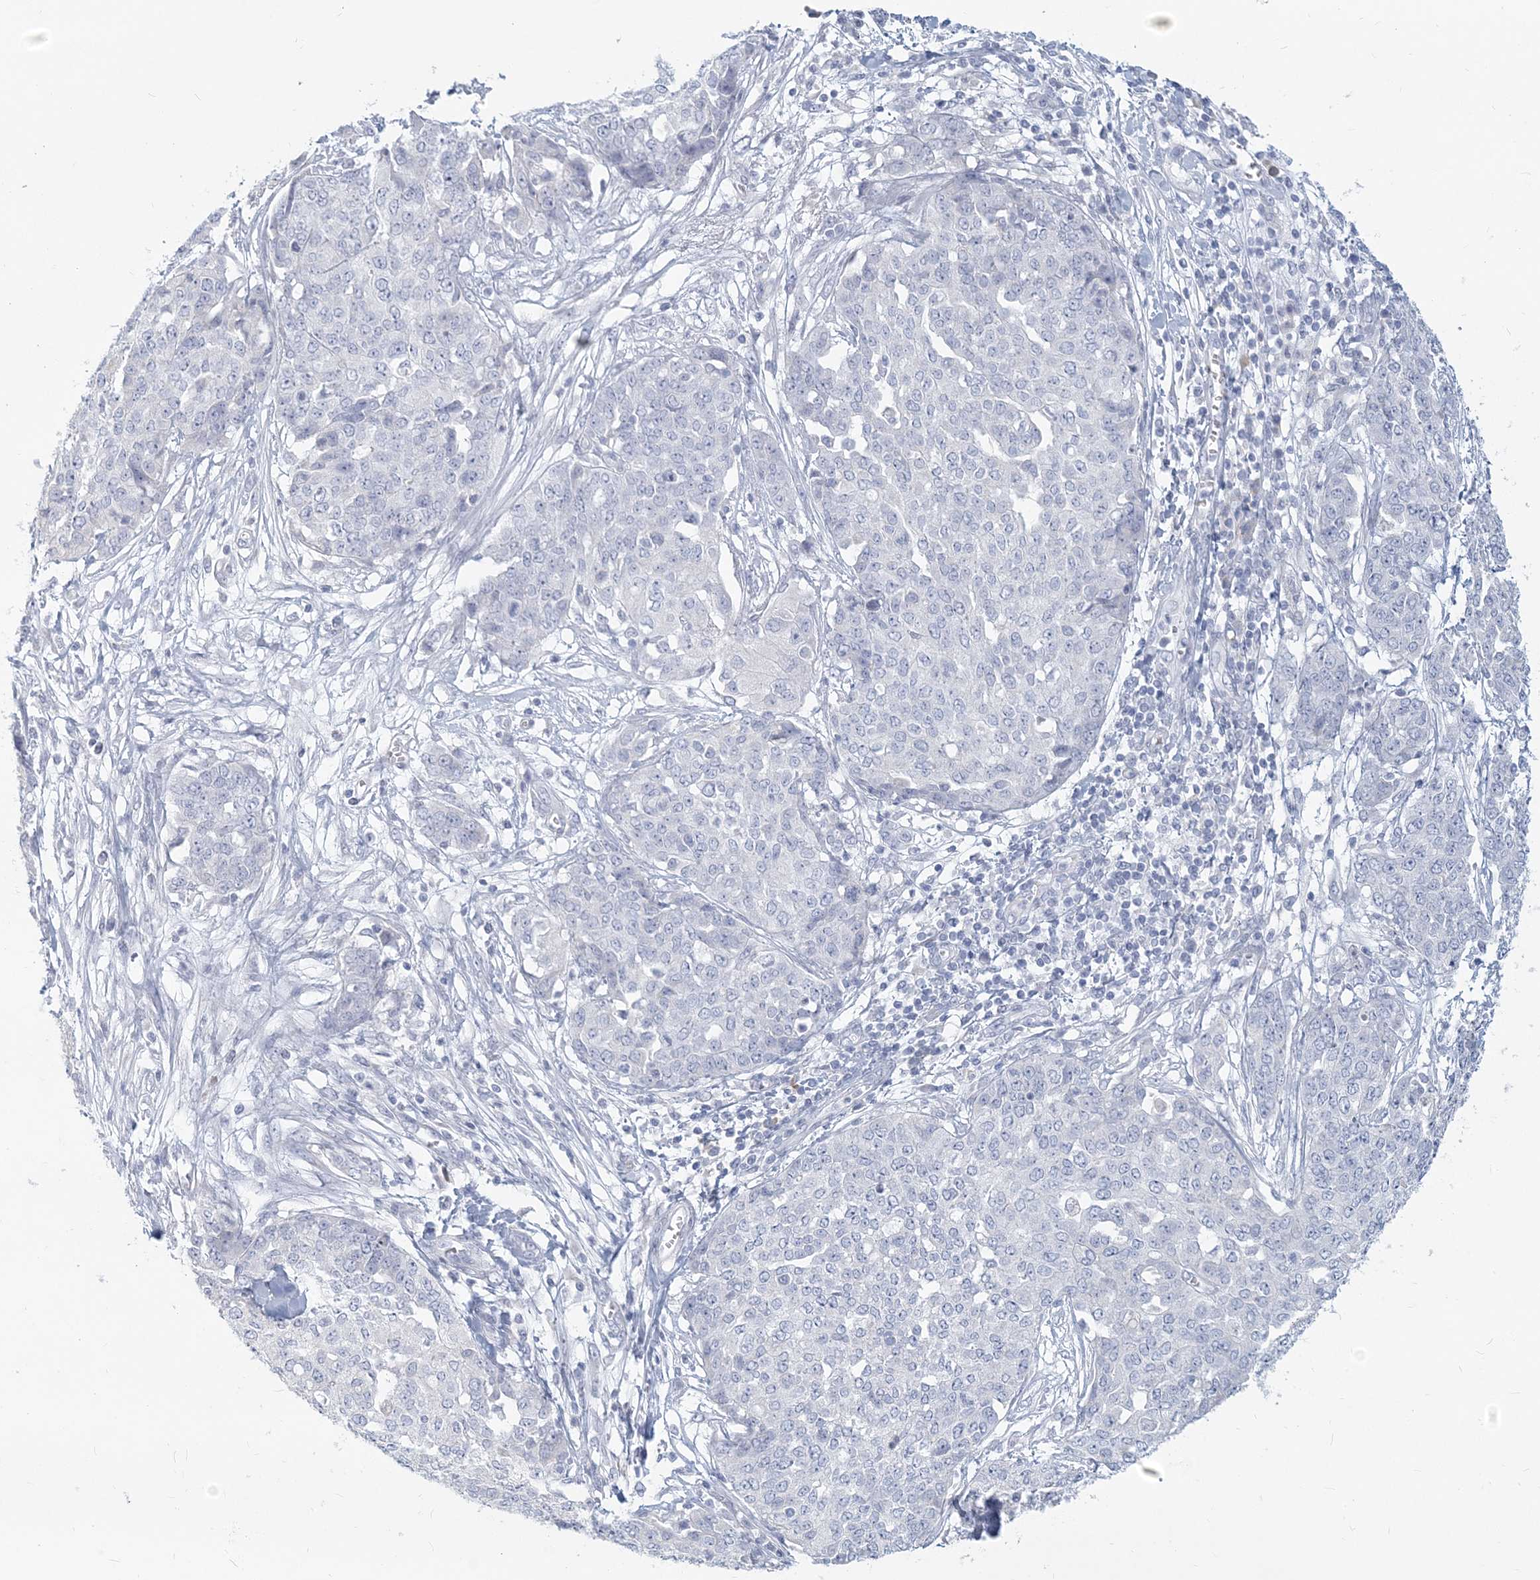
{"staining": {"intensity": "negative", "quantity": "none", "location": "none"}, "tissue": "ovarian cancer", "cell_type": "Tumor cells", "image_type": "cancer", "snomed": [{"axis": "morphology", "description": "Cystadenocarcinoma, serous, NOS"}, {"axis": "topography", "description": "Soft tissue"}, {"axis": "topography", "description": "Ovary"}], "caption": "This micrograph is of ovarian serous cystadenocarcinoma stained with immunohistochemistry (IHC) to label a protein in brown with the nuclei are counter-stained blue. There is no expression in tumor cells.", "gene": "CSN1S1", "patient": {"sex": "female", "age": 57}}